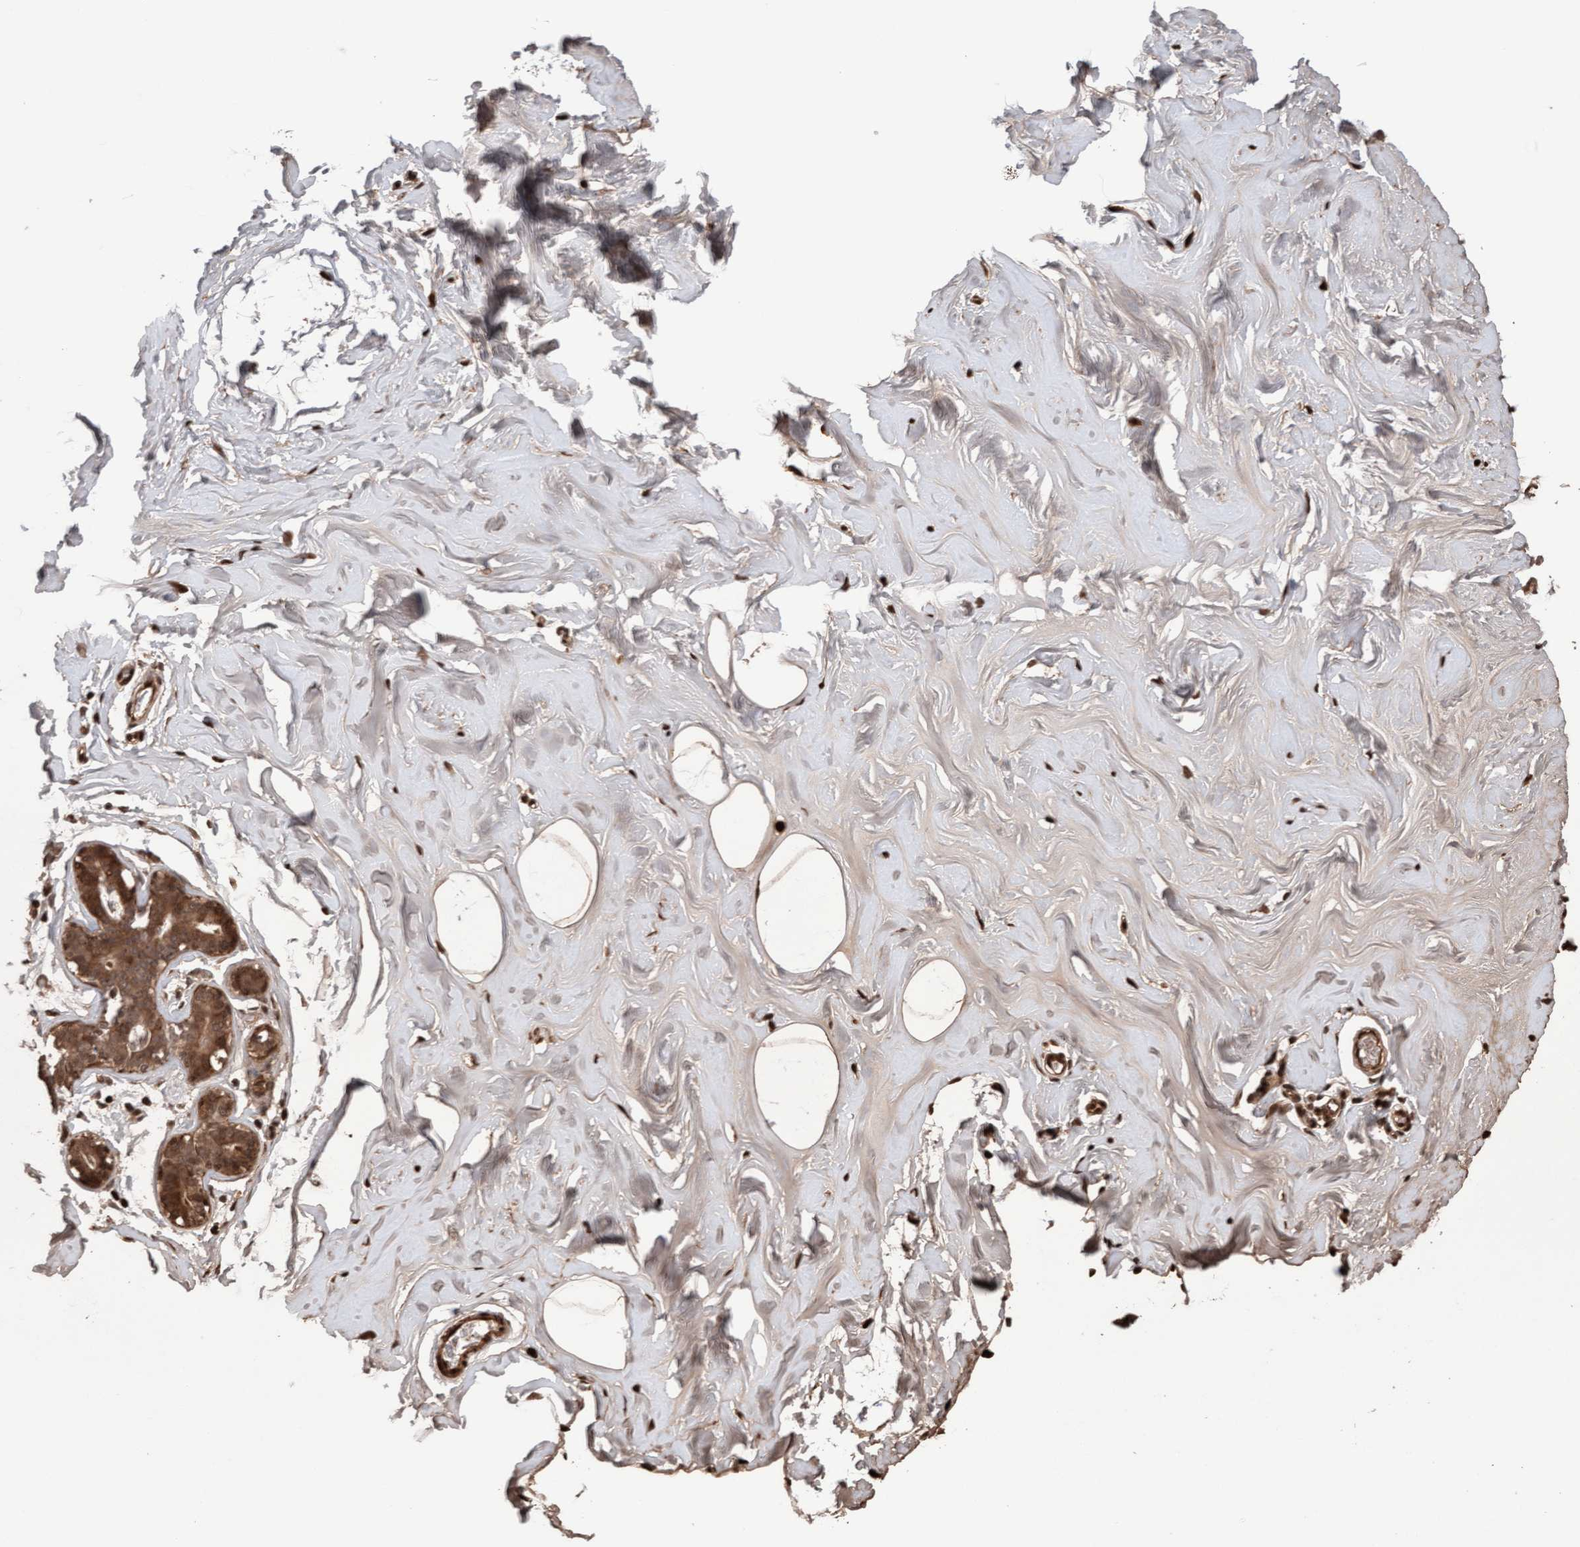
{"staining": {"intensity": "strong", "quantity": ">75%", "location": "cytoplasmic/membranous"}, "tissue": "adipose tissue", "cell_type": "Adipocytes", "image_type": "normal", "snomed": [{"axis": "morphology", "description": "Normal tissue, NOS"}, {"axis": "morphology", "description": "Fibrosis, NOS"}, {"axis": "topography", "description": "Breast"}, {"axis": "topography", "description": "Adipose tissue"}], "caption": "Protein staining displays strong cytoplasmic/membranous staining in approximately >75% of adipocytes in benign adipose tissue. (DAB (3,3'-diaminobenzidine) = brown stain, brightfield microscopy at high magnification).", "gene": "PECR", "patient": {"sex": "female", "age": 39}}